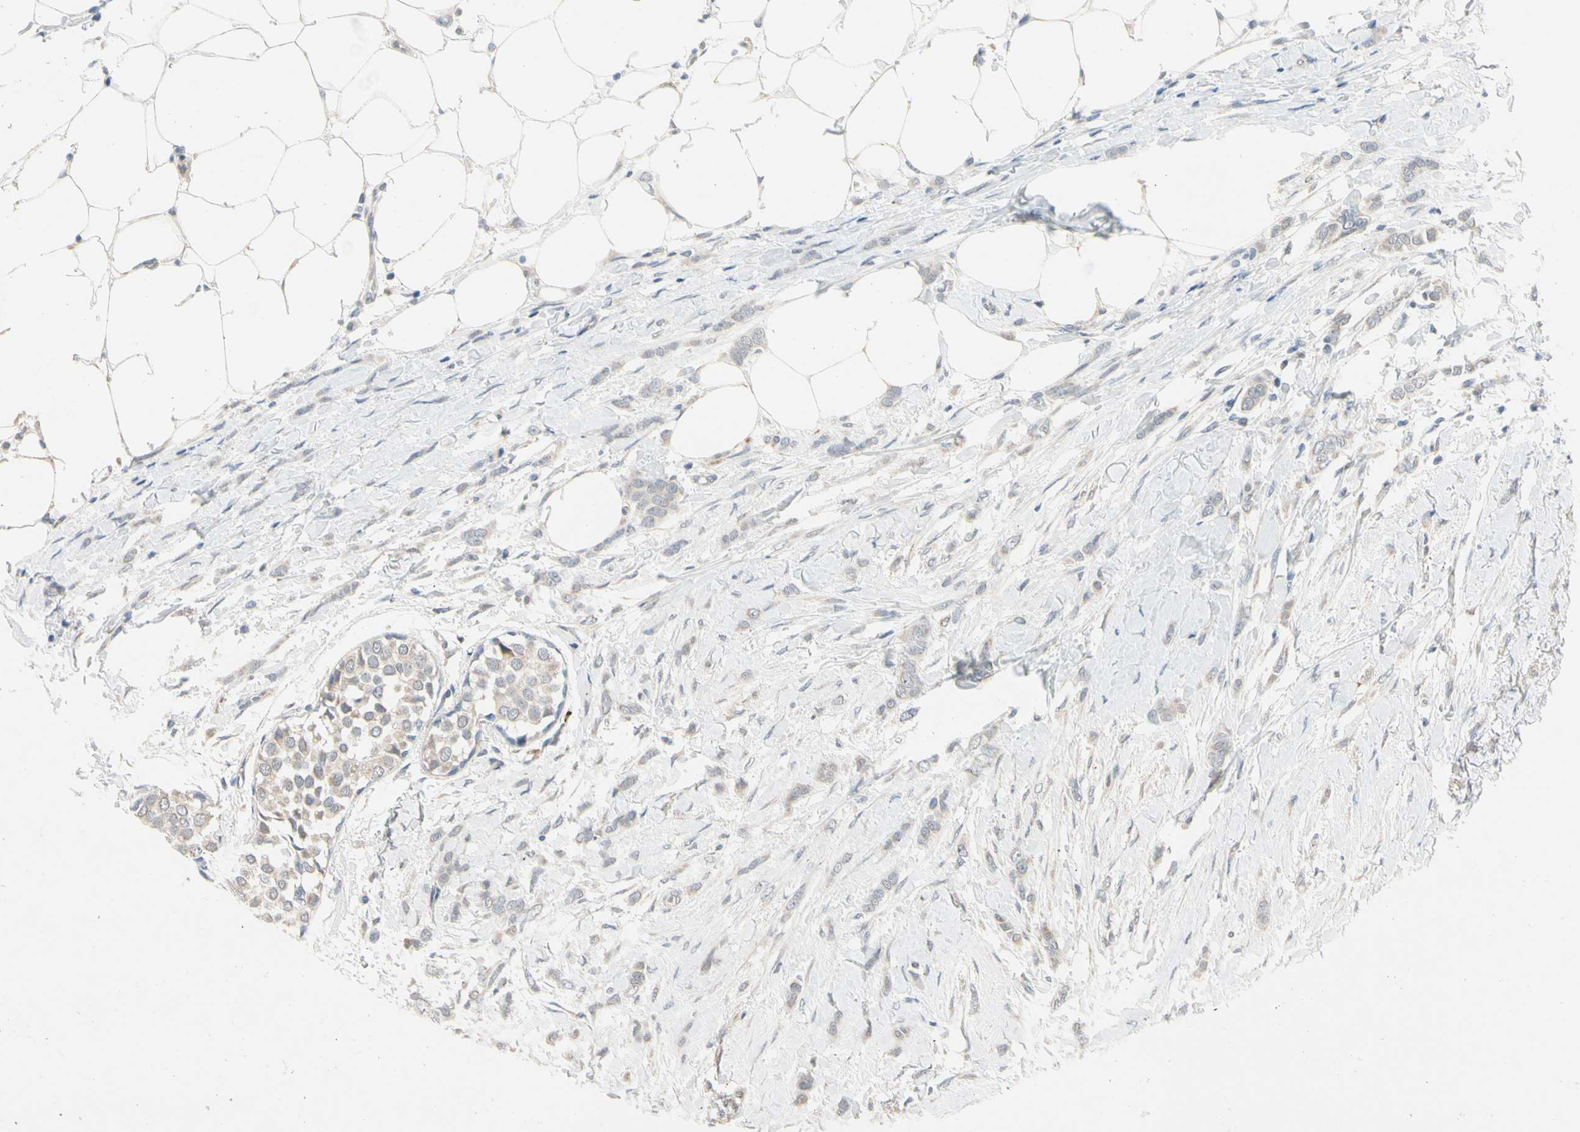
{"staining": {"intensity": "weak", "quantity": "25%-75%", "location": "cytoplasmic/membranous"}, "tissue": "breast cancer", "cell_type": "Tumor cells", "image_type": "cancer", "snomed": [{"axis": "morphology", "description": "Lobular carcinoma, in situ"}, {"axis": "morphology", "description": "Lobular carcinoma"}, {"axis": "topography", "description": "Breast"}], "caption": "Immunohistochemical staining of human breast cancer (lobular carcinoma) displays low levels of weak cytoplasmic/membranous expression in about 25%-75% of tumor cells.", "gene": "MARK1", "patient": {"sex": "female", "age": 41}}